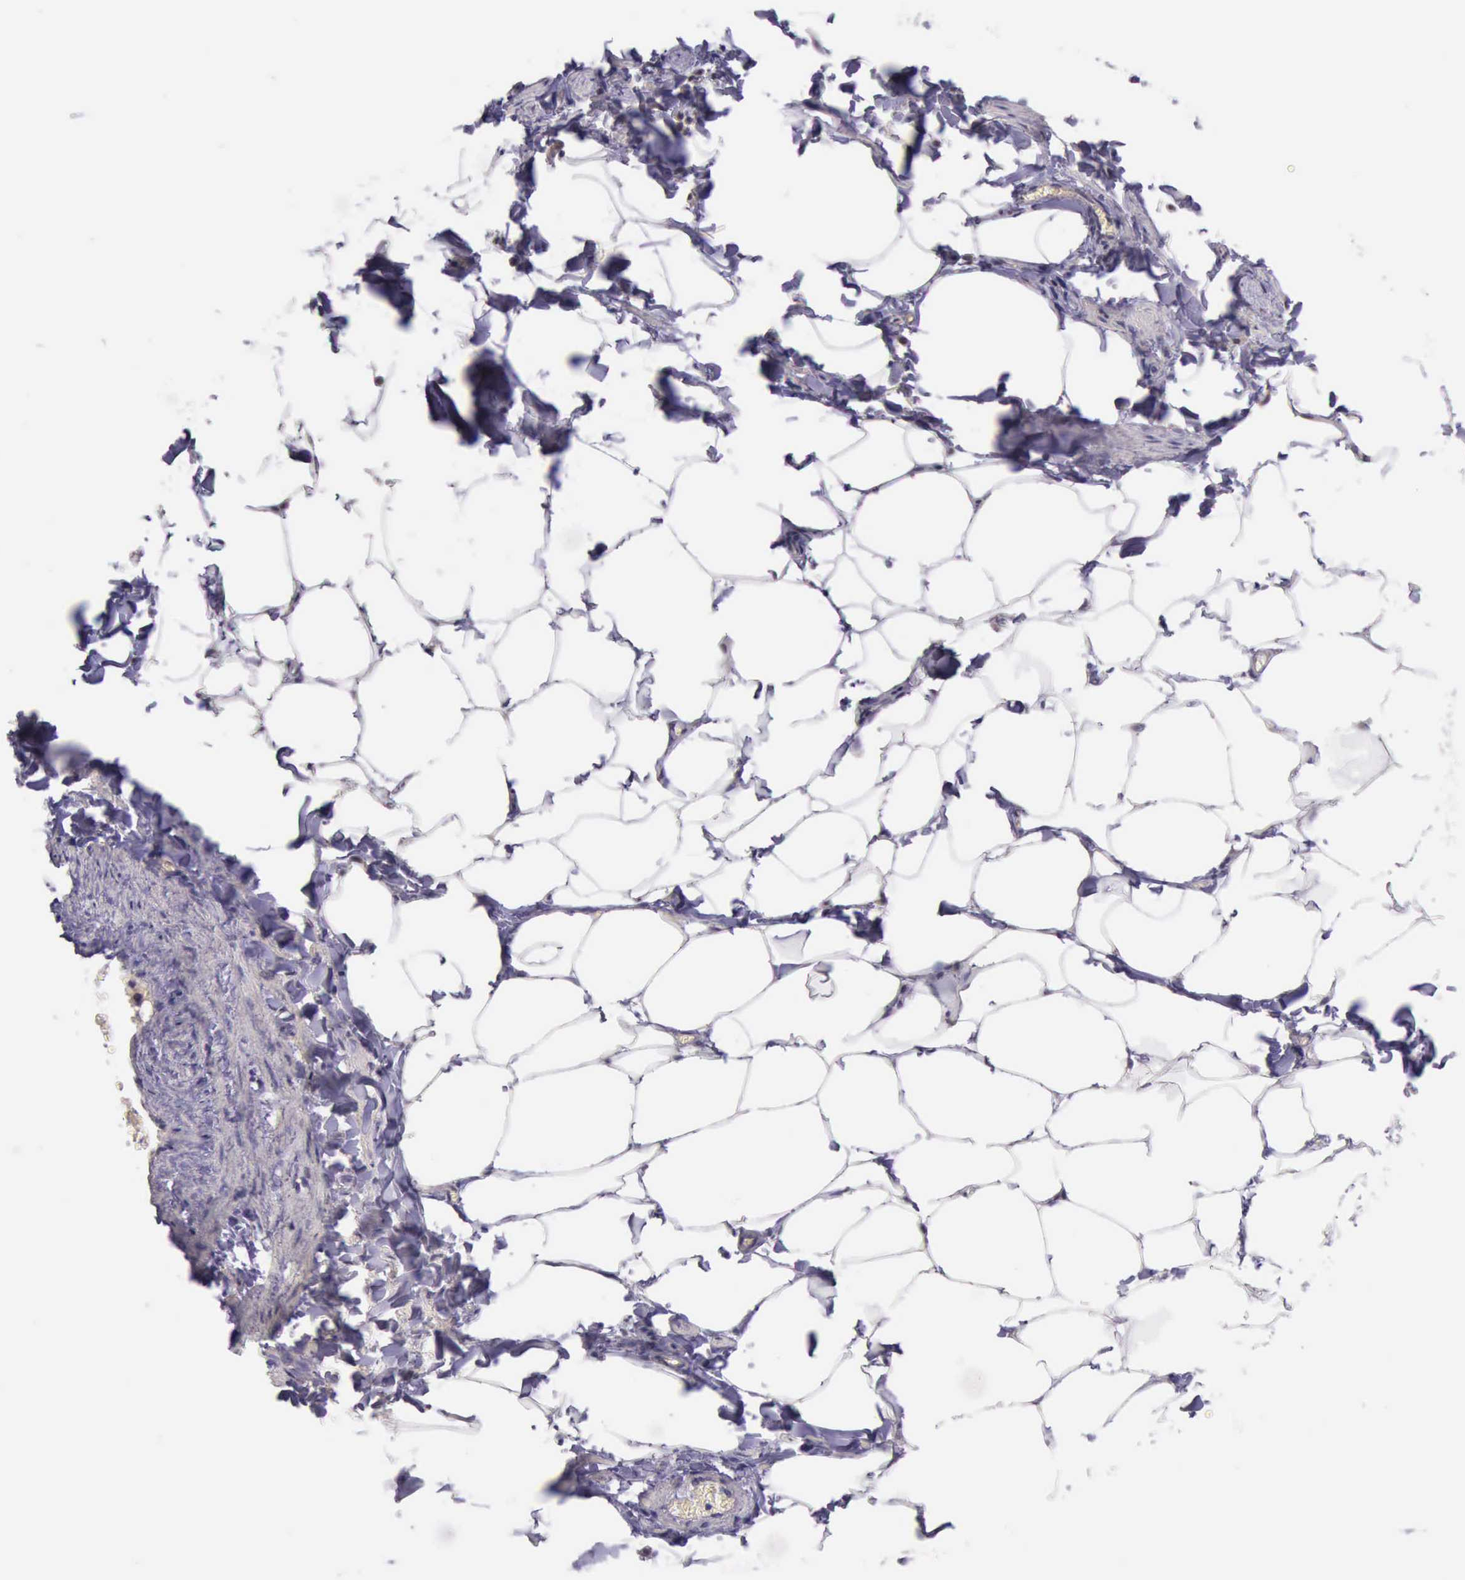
{"staining": {"intensity": "negative", "quantity": "none", "location": "none"}, "tissue": "adipose tissue", "cell_type": "Adipocytes", "image_type": "normal", "snomed": [{"axis": "morphology", "description": "Normal tissue, NOS"}, {"axis": "topography", "description": "Vascular tissue"}], "caption": "Protein analysis of benign adipose tissue demonstrates no significant staining in adipocytes. The staining is performed using DAB (3,3'-diaminobenzidine) brown chromogen with nuclei counter-stained in using hematoxylin.", "gene": "PARP1", "patient": {"sex": "male", "age": 41}}